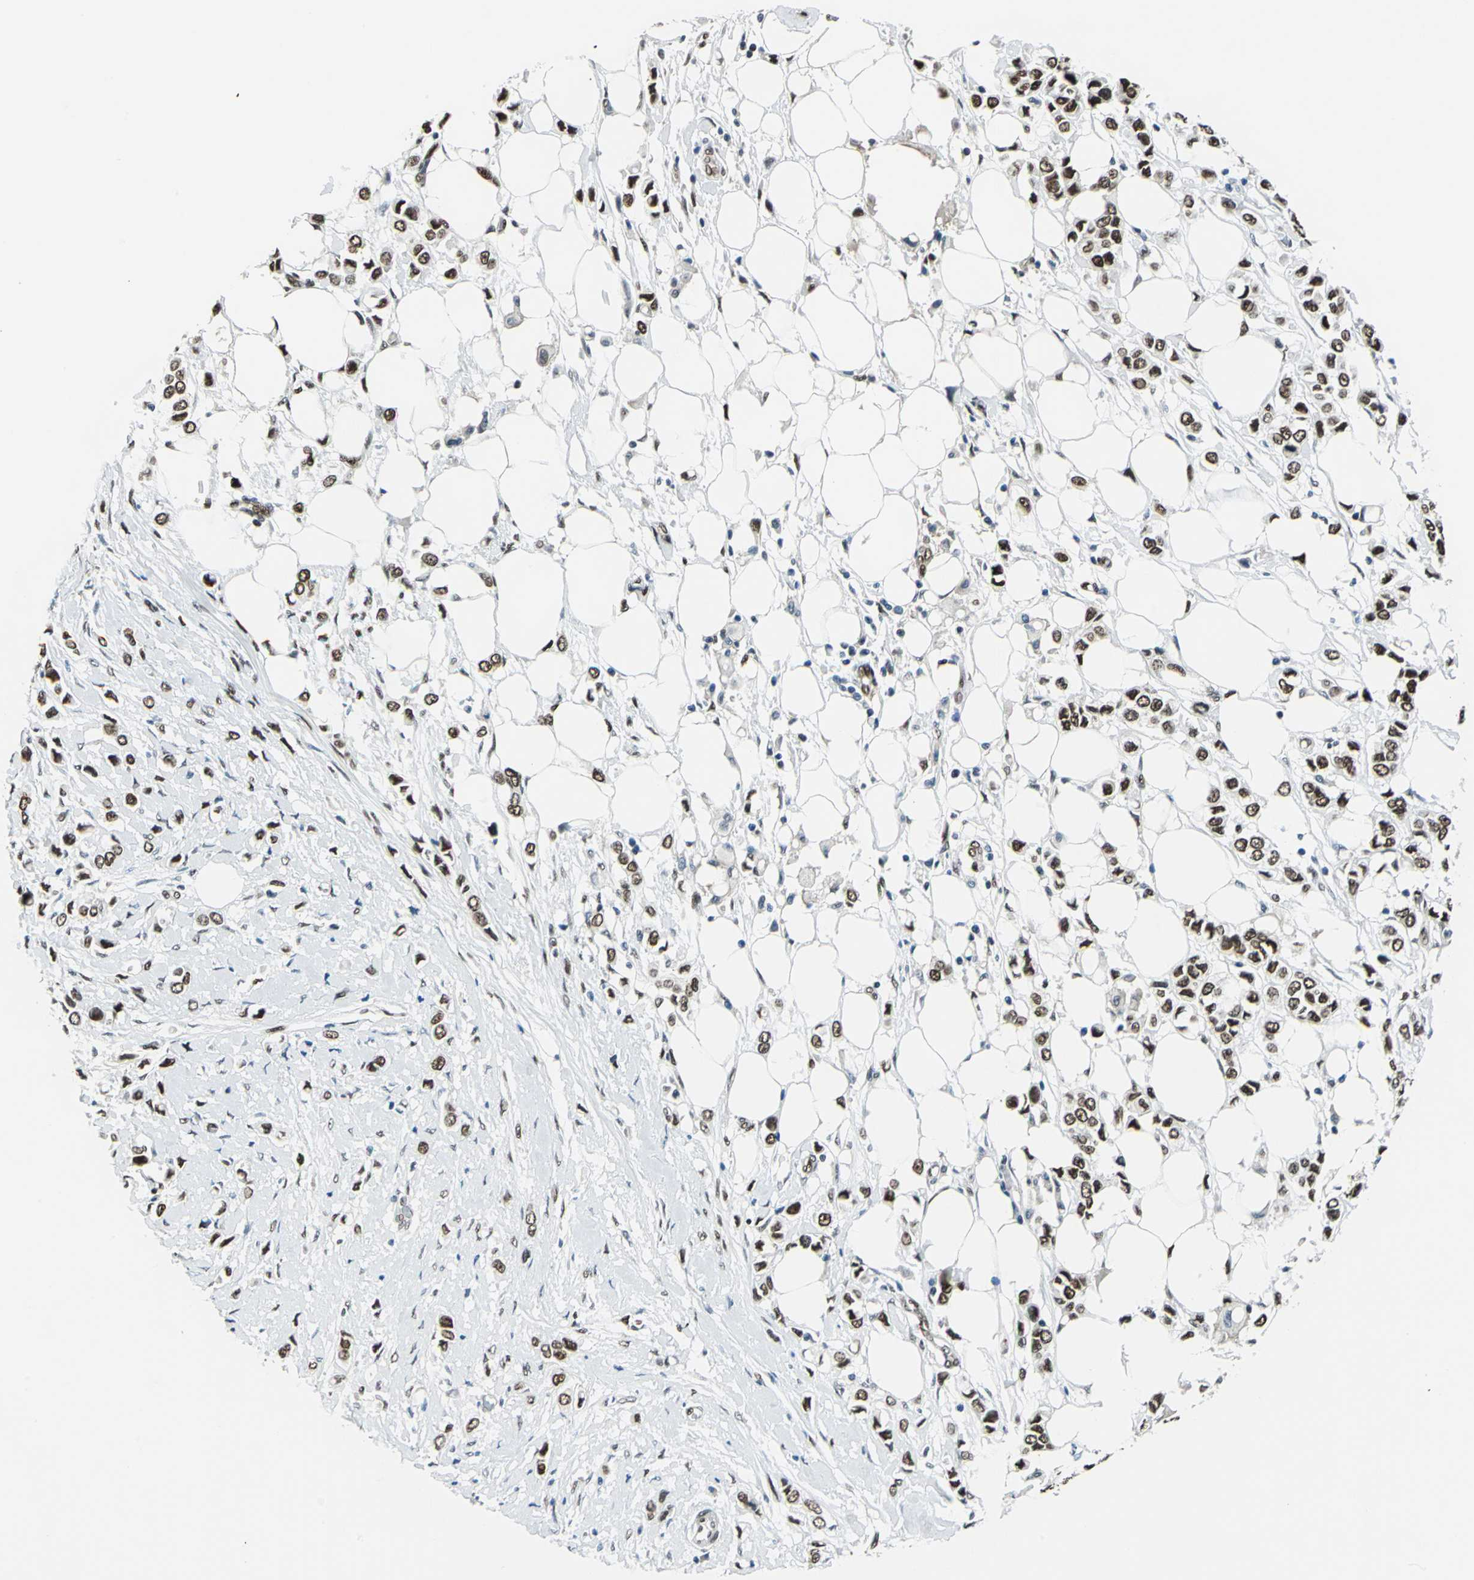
{"staining": {"intensity": "strong", "quantity": ">75%", "location": "nuclear"}, "tissue": "breast cancer", "cell_type": "Tumor cells", "image_type": "cancer", "snomed": [{"axis": "morphology", "description": "Lobular carcinoma"}, {"axis": "topography", "description": "Breast"}], "caption": "Lobular carcinoma (breast) stained with a protein marker shows strong staining in tumor cells.", "gene": "NFIA", "patient": {"sex": "female", "age": 51}}